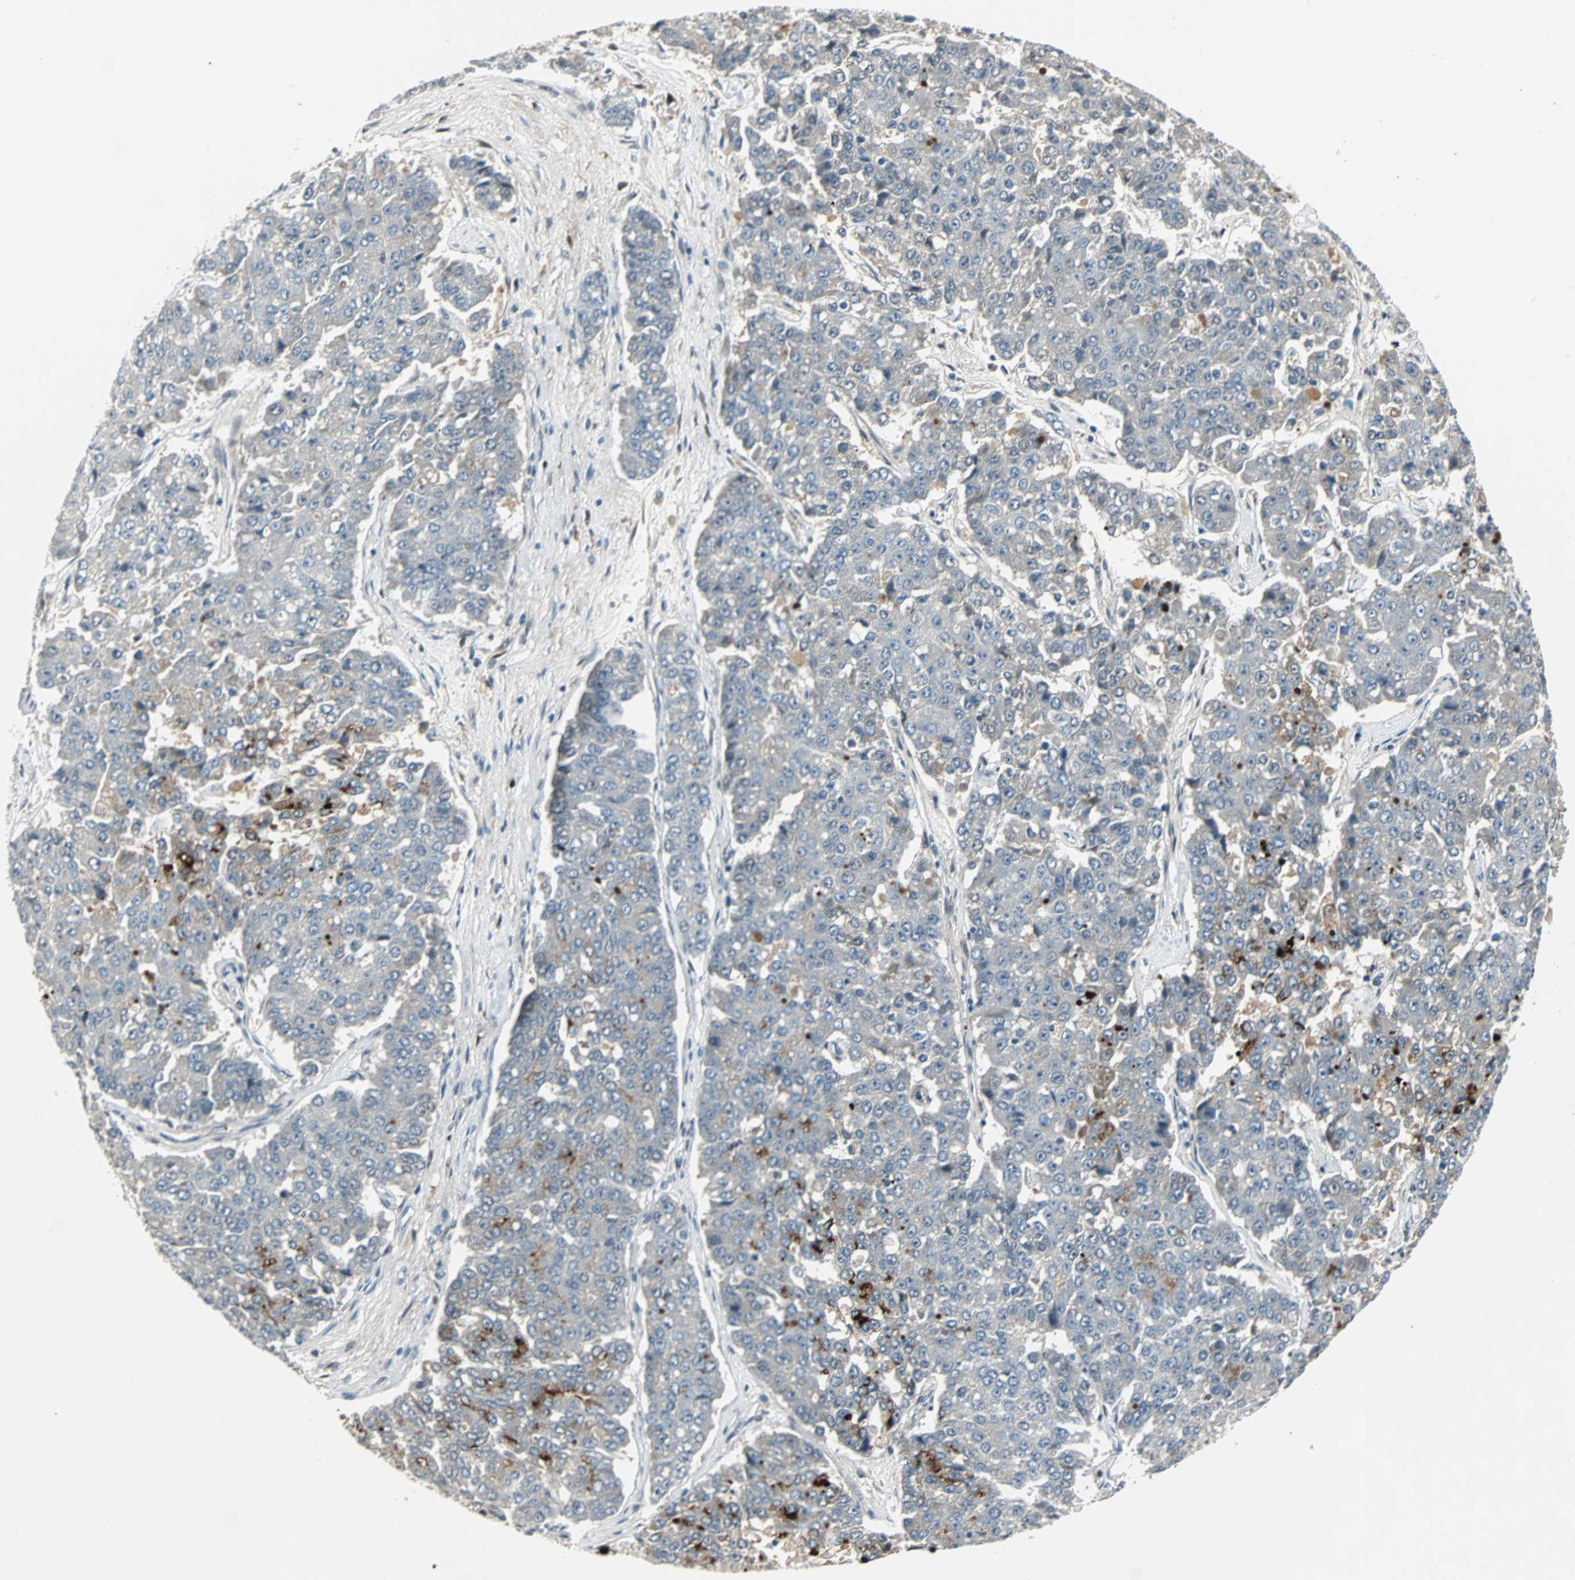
{"staining": {"intensity": "moderate", "quantity": "<25%", "location": "cytoplasmic/membranous"}, "tissue": "pancreatic cancer", "cell_type": "Tumor cells", "image_type": "cancer", "snomed": [{"axis": "morphology", "description": "Adenocarcinoma, NOS"}, {"axis": "topography", "description": "Pancreas"}], "caption": "High-magnification brightfield microscopy of adenocarcinoma (pancreatic) stained with DAB (brown) and counterstained with hematoxylin (blue). tumor cells exhibit moderate cytoplasmic/membranous staining is seen in about<25% of cells. The protein of interest is stained brown, and the nuclei are stained in blue (DAB IHC with brightfield microscopy, high magnification).", "gene": "FHL2", "patient": {"sex": "male", "age": 50}}